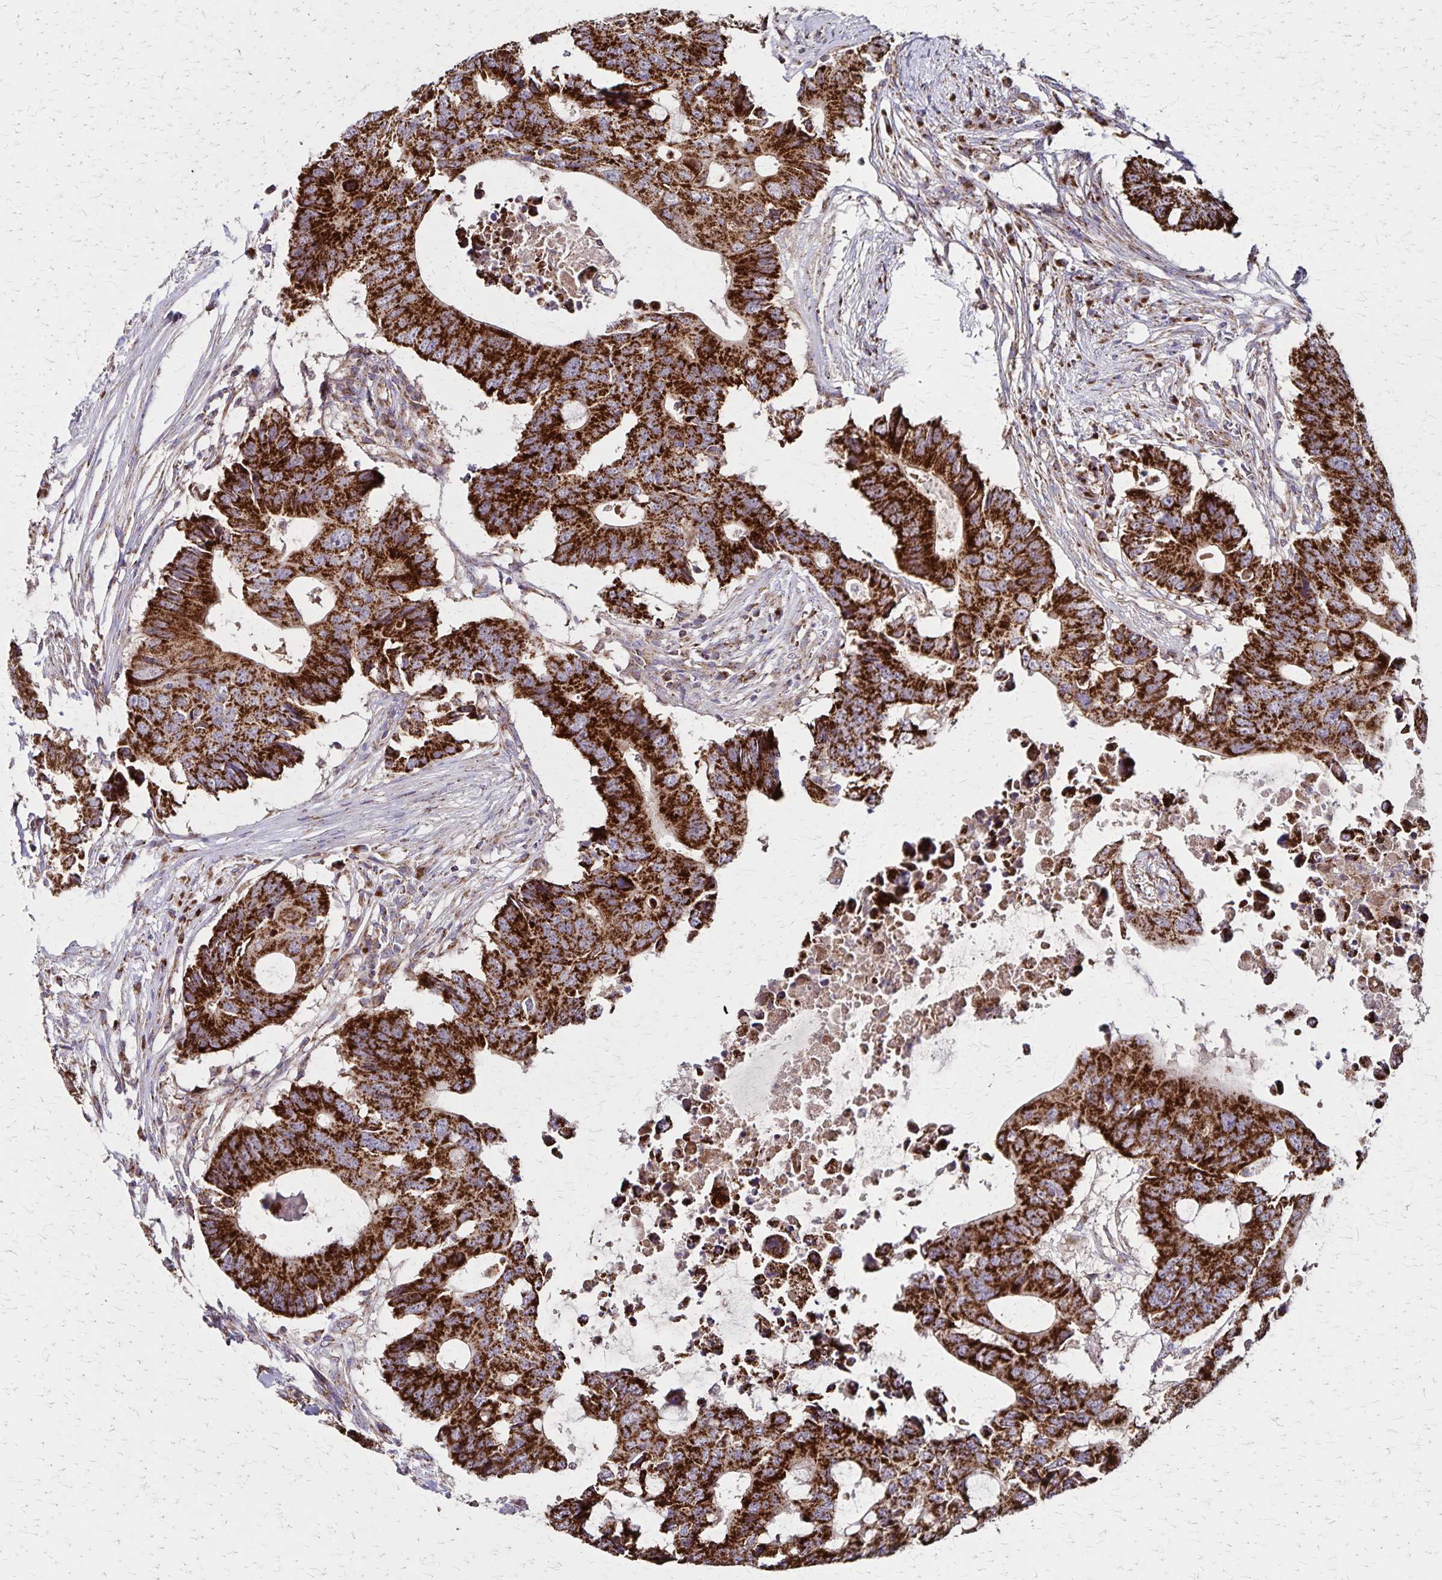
{"staining": {"intensity": "strong", "quantity": ">75%", "location": "cytoplasmic/membranous"}, "tissue": "colorectal cancer", "cell_type": "Tumor cells", "image_type": "cancer", "snomed": [{"axis": "morphology", "description": "Adenocarcinoma, NOS"}, {"axis": "topography", "description": "Colon"}], "caption": "Strong cytoplasmic/membranous protein staining is seen in about >75% of tumor cells in adenocarcinoma (colorectal). (DAB (3,3'-diaminobenzidine) = brown stain, brightfield microscopy at high magnification).", "gene": "NFS1", "patient": {"sex": "male", "age": 71}}